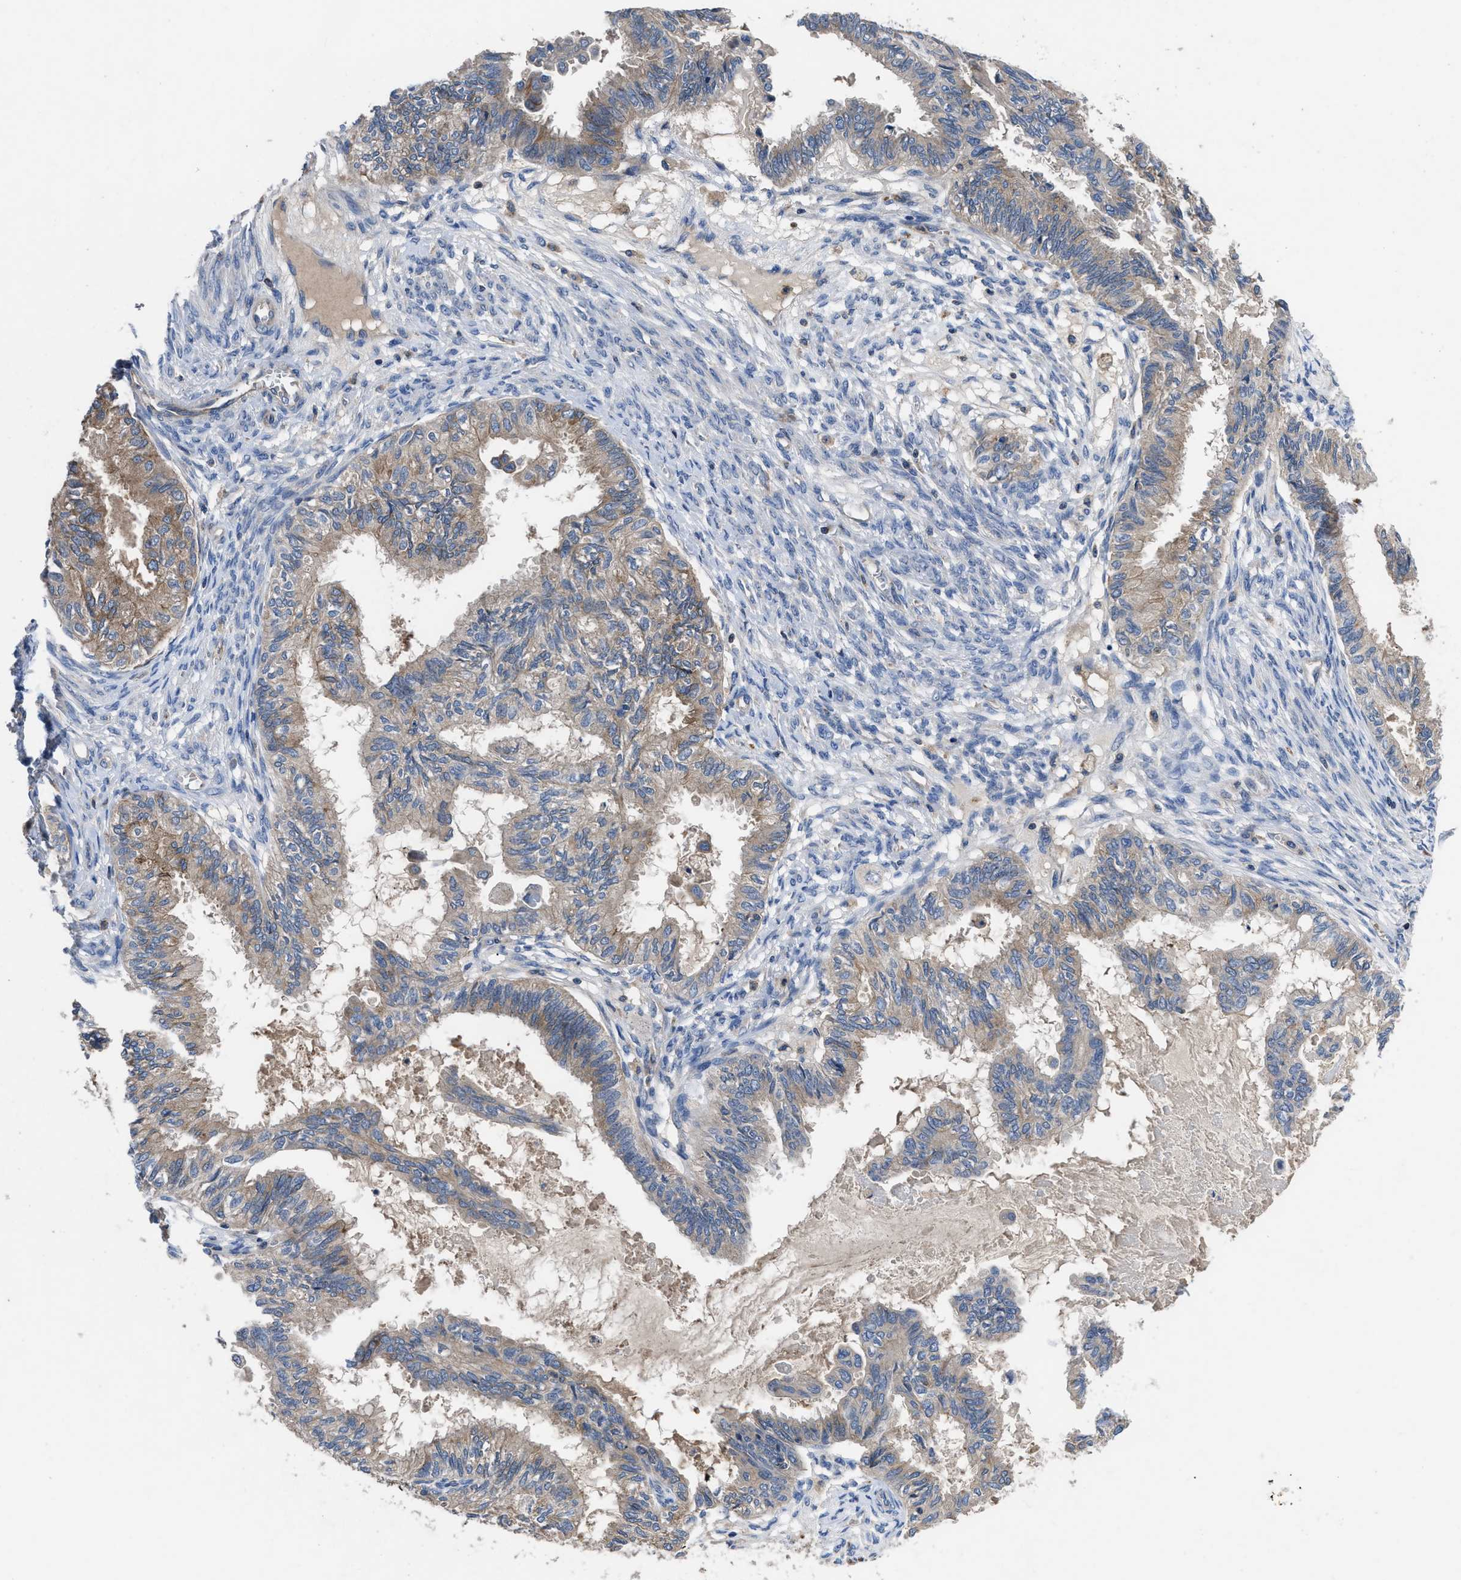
{"staining": {"intensity": "weak", "quantity": ">75%", "location": "cytoplasmic/membranous"}, "tissue": "cervical cancer", "cell_type": "Tumor cells", "image_type": "cancer", "snomed": [{"axis": "morphology", "description": "Normal tissue, NOS"}, {"axis": "morphology", "description": "Adenocarcinoma, NOS"}, {"axis": "topography", "description": "Cervix"}, {"axis": "topography", "description": "Endometrium"}], "caption": "Protein analysis of cervical cancer (adenocarcinoma) tissue displays weak cytoplasmic/membranous staining in about >75% of tumor cells.", "gene": "YBEY", "patient": {"sex": "female", "age": 86}}